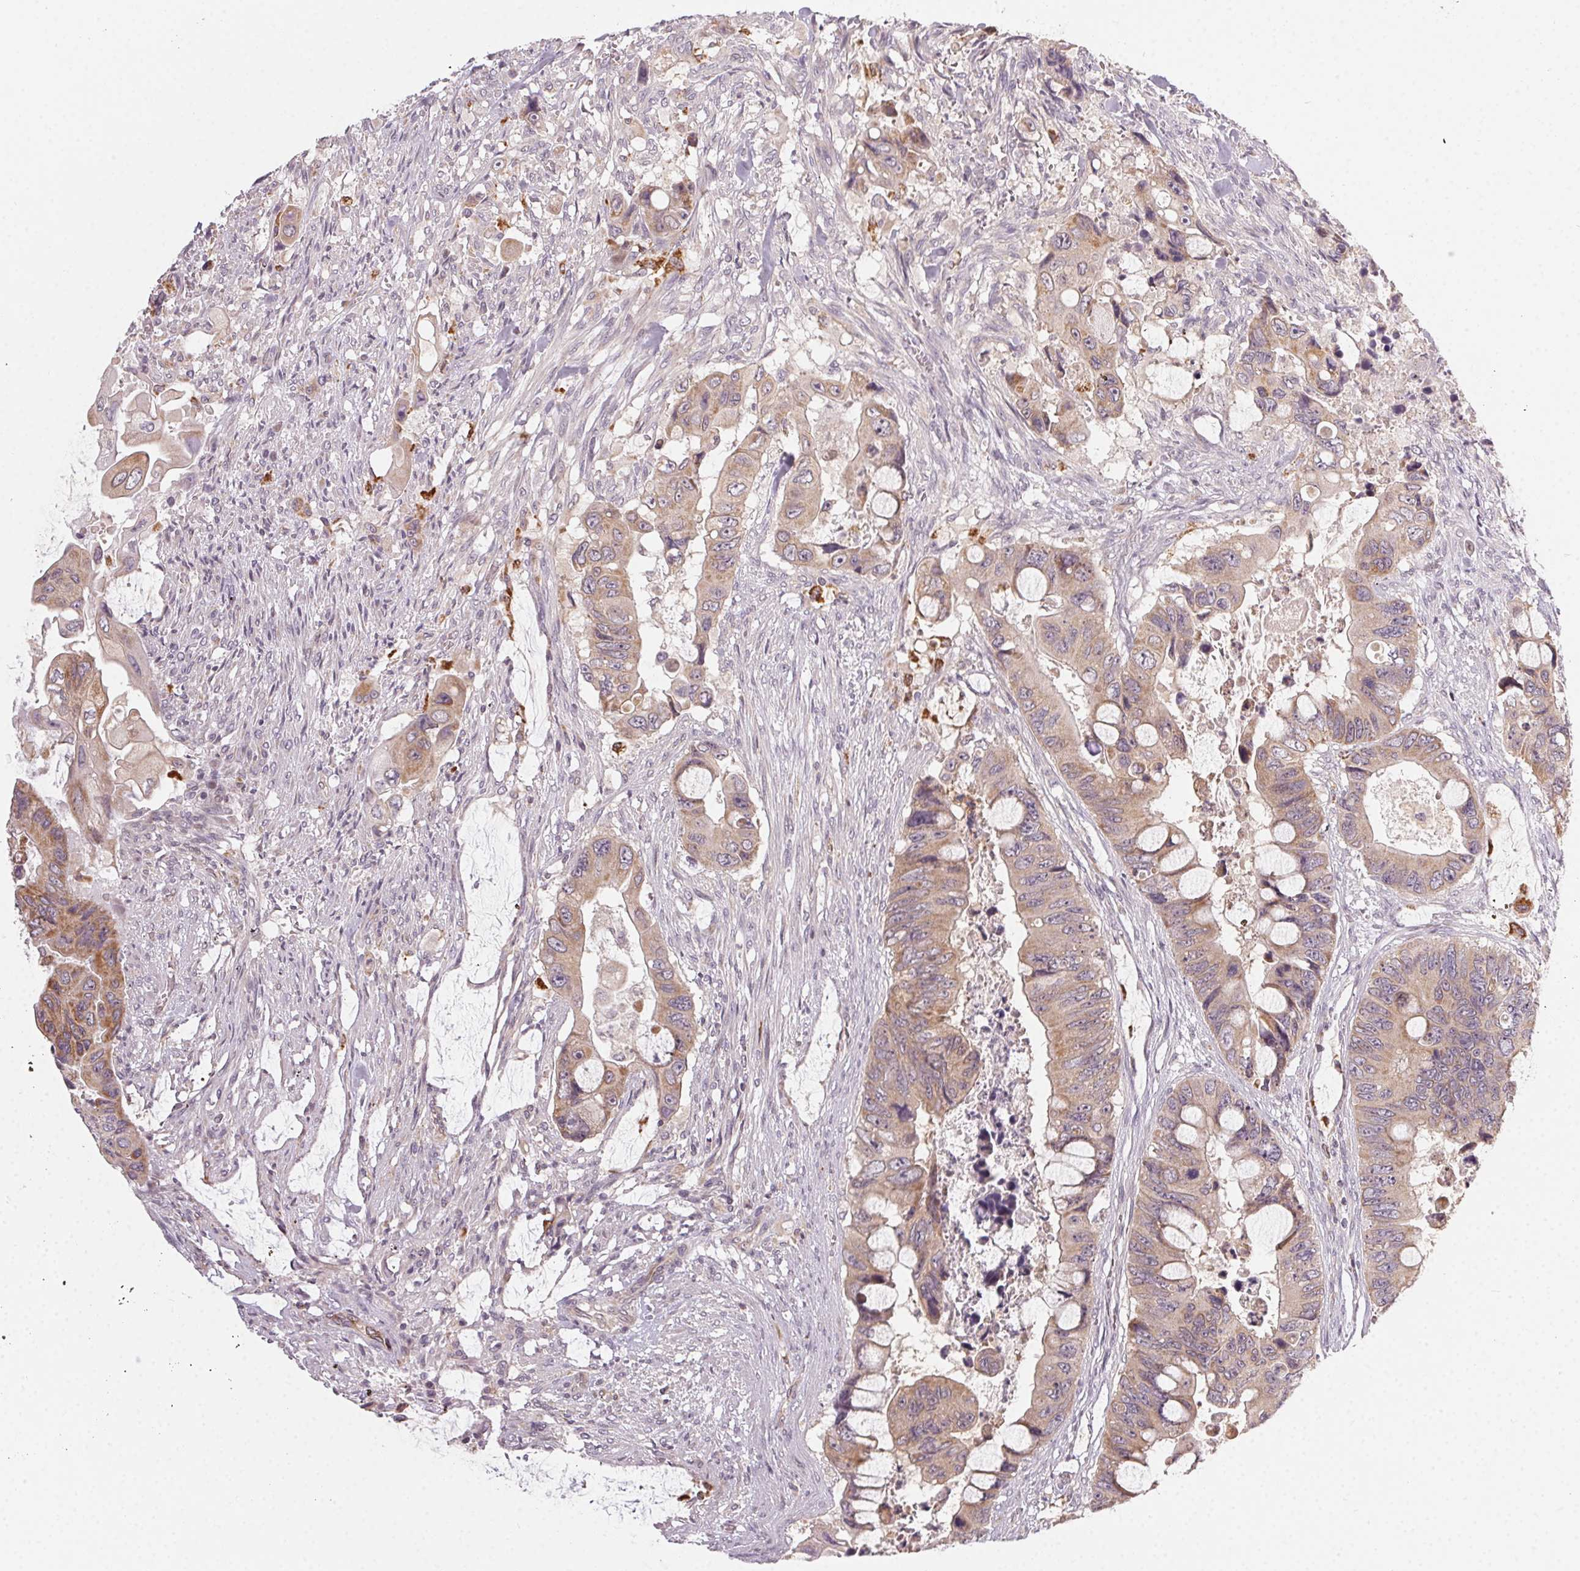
{"staining": {"intensity": "weak", "quantity": ">75%", "location": "cytoplasmic/membranous"}, "tissue": "colorectal cancer", "cell_type": "Tumor cells", "image_type": "cancer", "snomed": [{"axis": "morphology", "description": "Adenocarcinoma, NOS"}, {"axis": "topography", "description": "Rectum"}], "caption": "Protein expression analysis of colorectal cancer displays weak cytoplasmic/membranous expression in about >75% of tumor cells.", "gene": "NCOA4", "patient": {"sex": "male", "age": 63}}